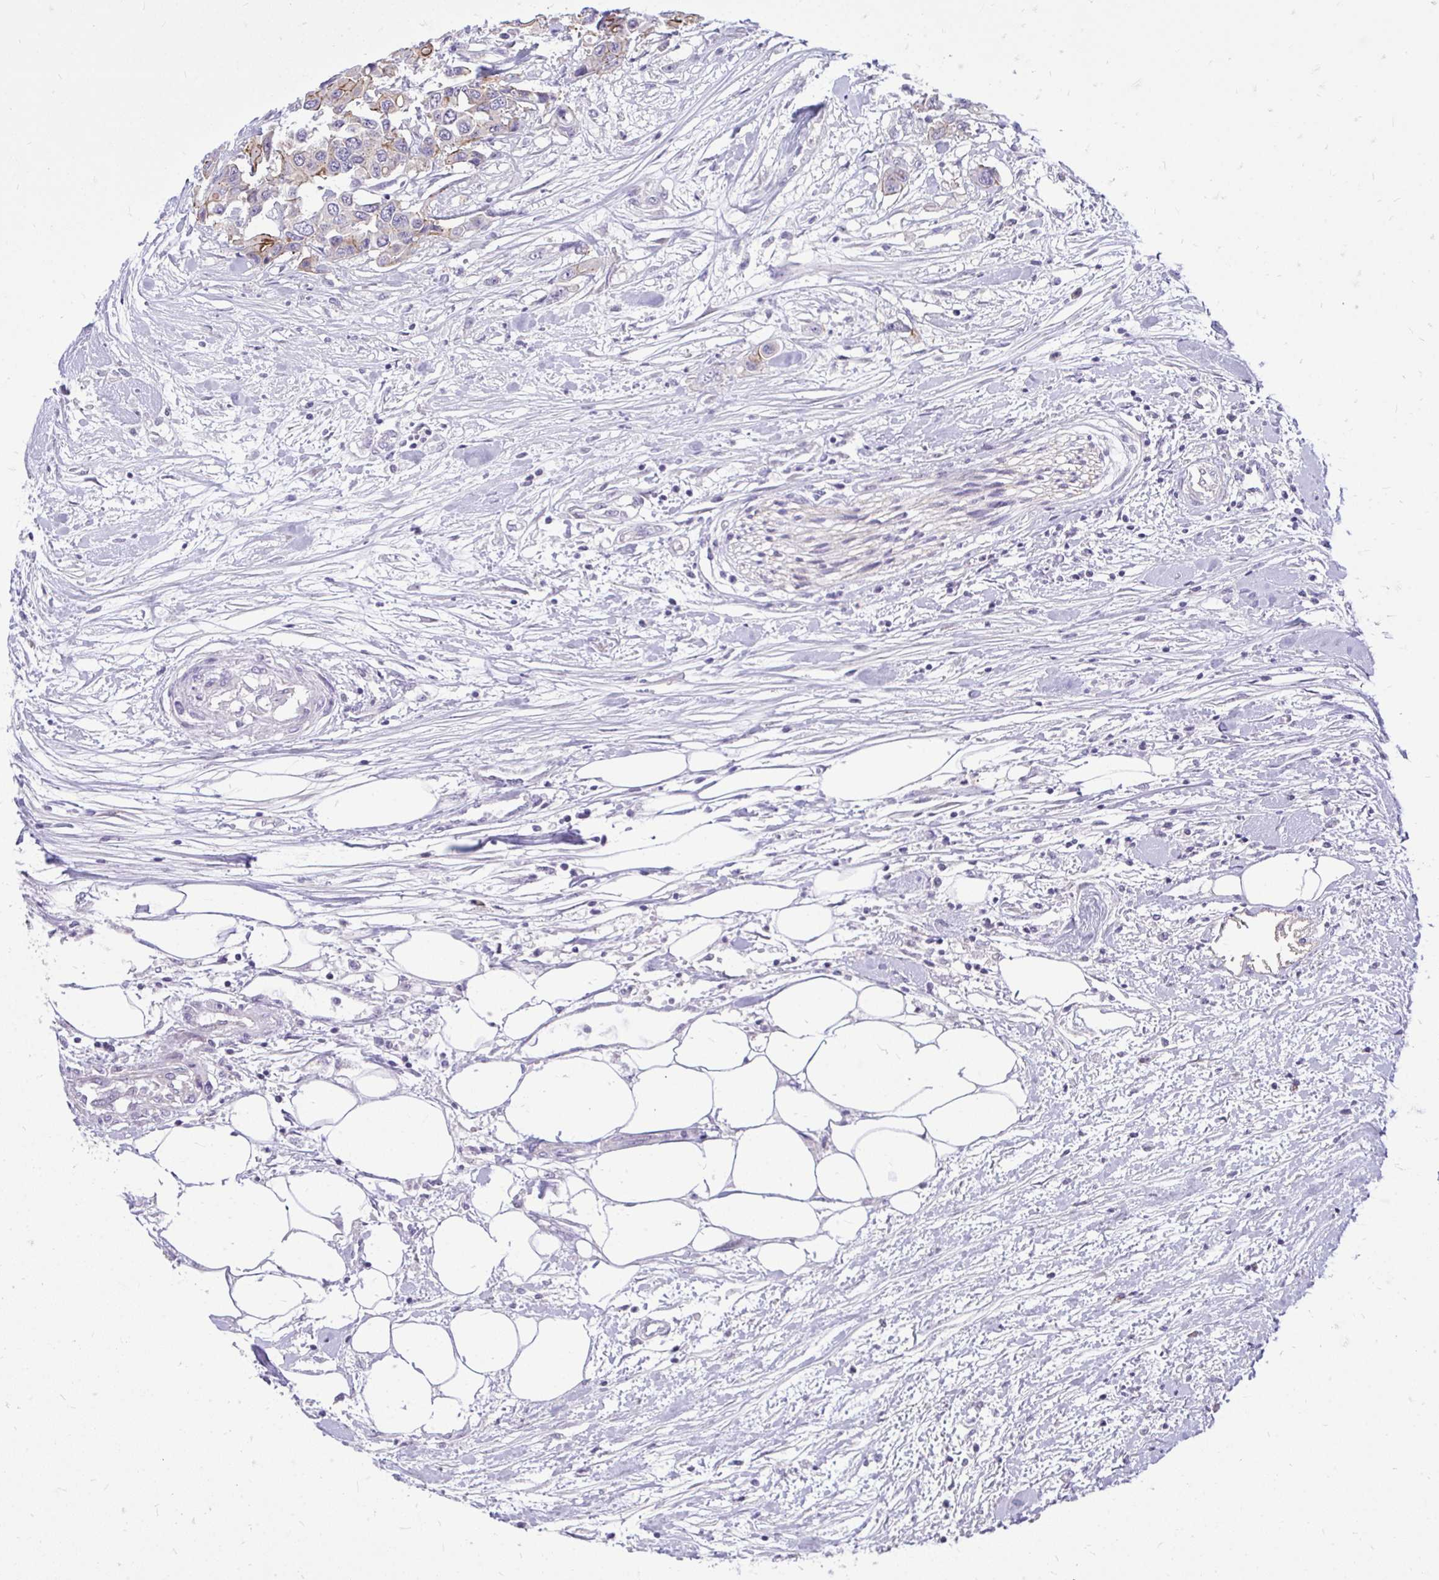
{"staining": {"intensity": "strong", "quantity": "<25%", "location": "cytoplasmic/membranous"}, "tissue": "colorectal cancer", "cell_type": "Tumor cells", "image_type": "cancer", "snomed": [{"axis": "morphology", "description": "Adenocarcinoma, NOS"}, {"axis": "topography", "description": "Colon"}], "caption": "Brown immunohistochemical staining in colorectal cancer reveals strong cytoplasmic/membranous positivity in approximately <25% of tumor cells.", "gene": "SPTBN2", "patient": {"sex": "male", "age": 77}}